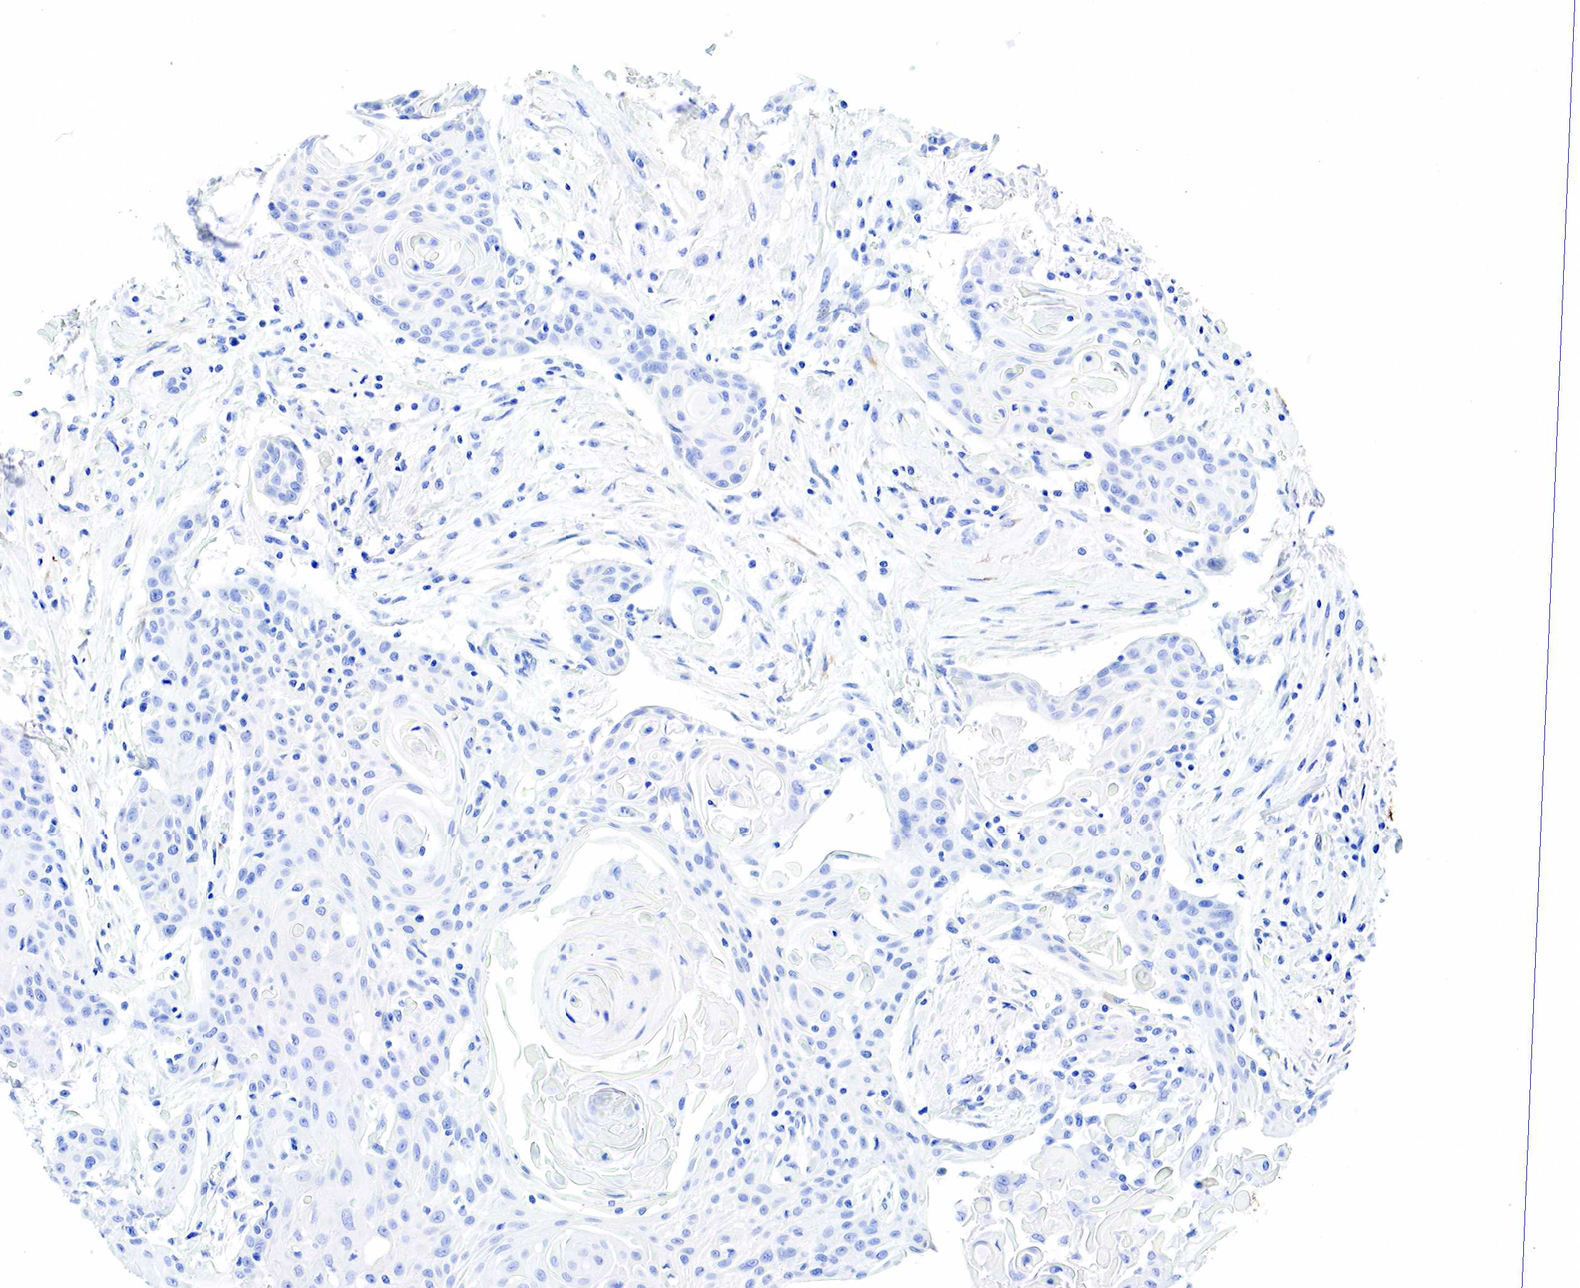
{"staining": {"intensity": "negative", "quantity": "none", "location": "none"}, "tissue": "head and neck cancer", "cell_type": "Tumor cells", "image_type": "cancer", "snomed": [{"axis": "morphology", "description": "Squamous cell carcinoma, NOS"}, {"axis": "morphology", "description": "Squamous cell carcinoma, metastatic, NOS"}, {"axis": "topography", "description": "Lymph node"}, {"axis": "topography", "description": "Salivary gland"}, {"axis": "topography", "description": "Head-Neck"}], "caption": "A histopathology image of head and neck cancer stained for a protein displays no brown staining in tumor cells. (Immunohistochemistry, brightfield microscopy, high magnification).", "gene": "KRT7", "patient": {"sex": "female", "age": 74}}